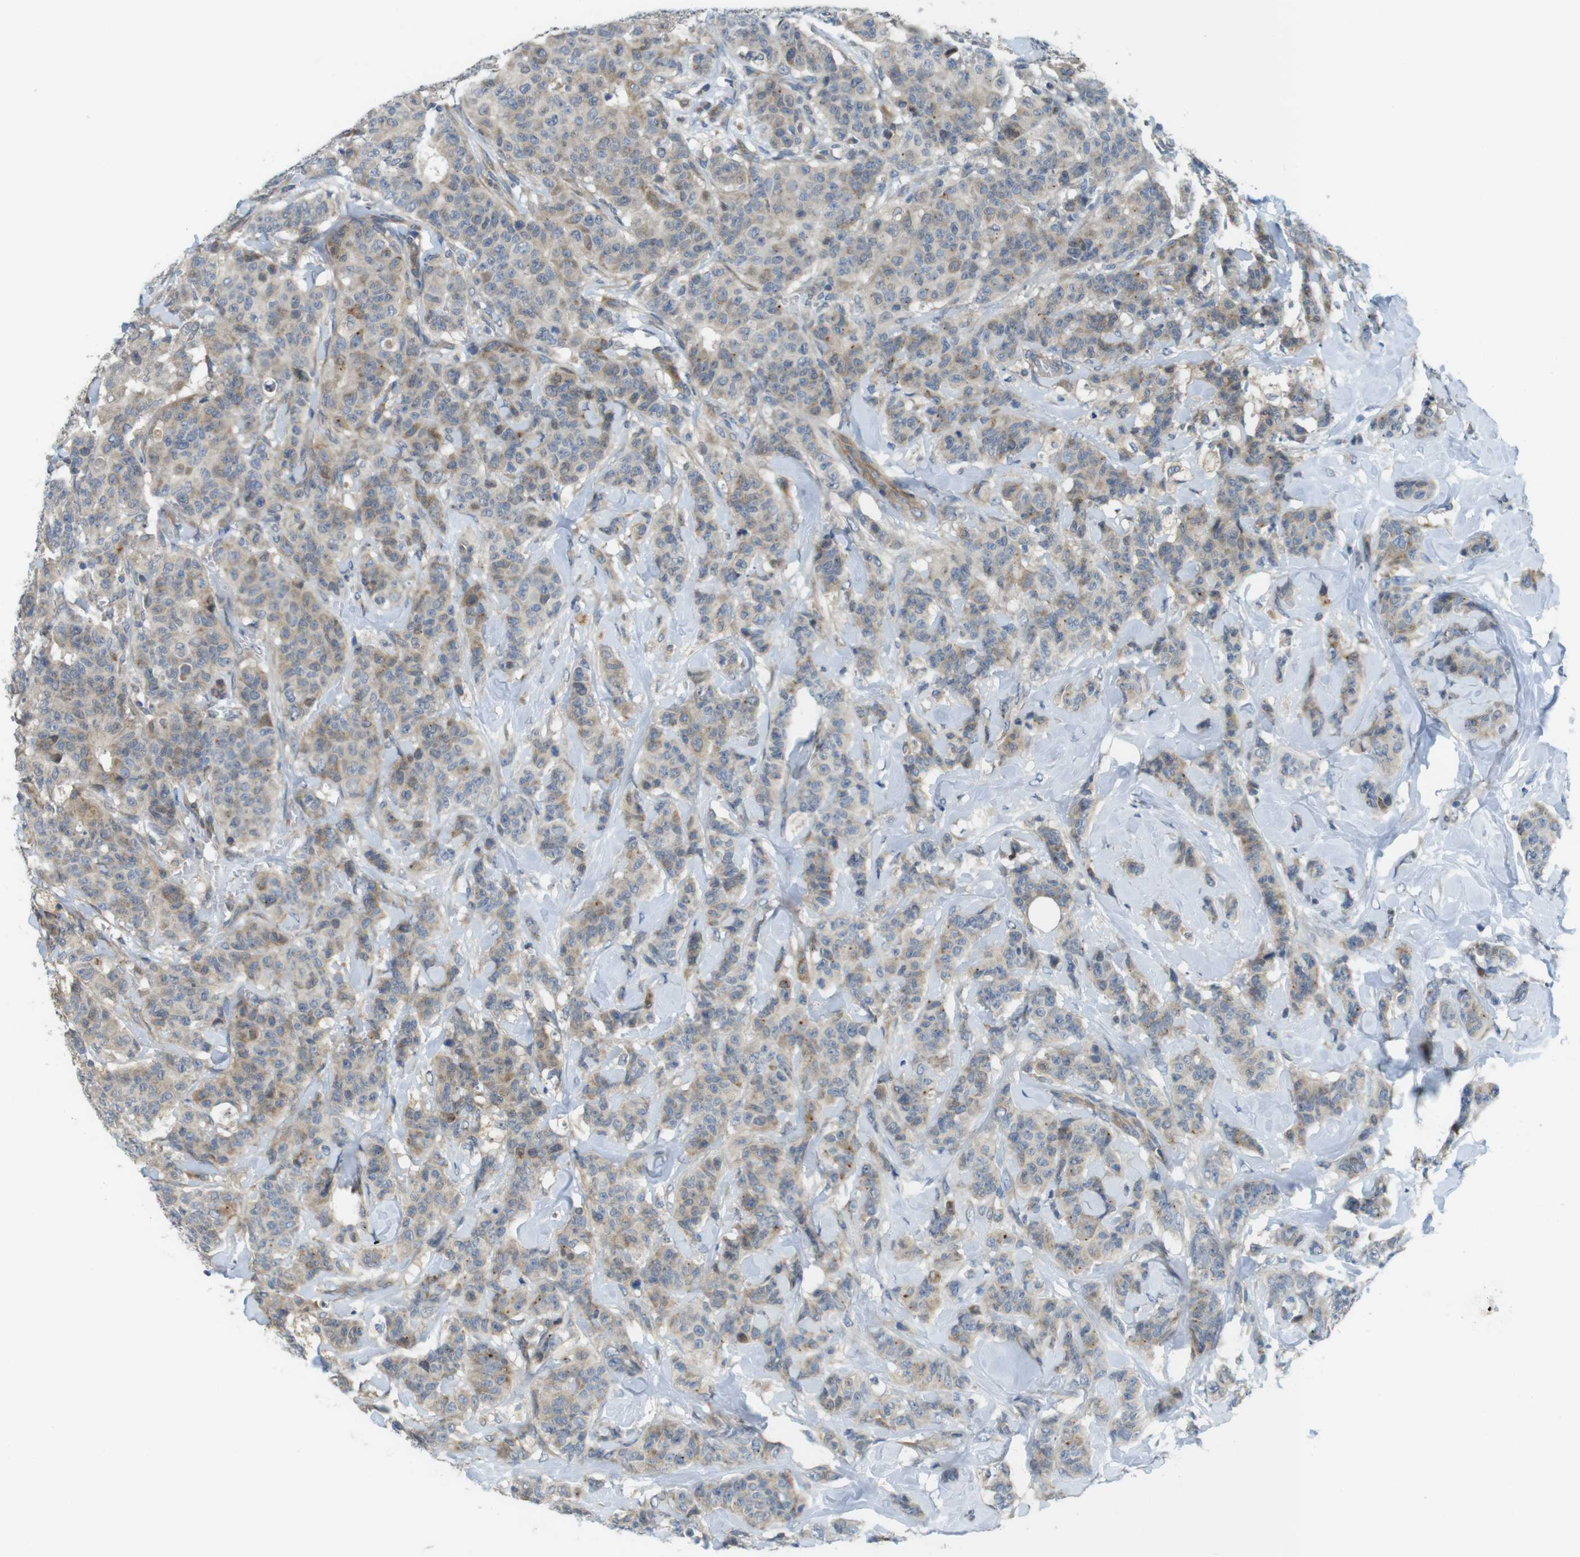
{"staining": {"intensity": "weak", "quantity": "25%-75%", "location": "cytoplasmic/membranous,nuclear"}, "tissue": "breast cancer", "cell_type": "Tumor cells", "image_type": "cancer", "snomed": [{"axis": "morphology", "description": "Normal tissue, NOS"}, {"axis": "morphology", "description": "Duct carcinoma"}, {"axis": "topography", "description": "Breast"}], "caption": "The image displays immunohistochemical staining of infiltrating ductal carcinoma (breast). There is weak cytoplasmic/membranous and nuclear expression is present in about 25%-75% of tumor cells. Nuclei are stained in blue.", "gene": "ABHD15", "patient": {"sex": "female", "age": 40}}